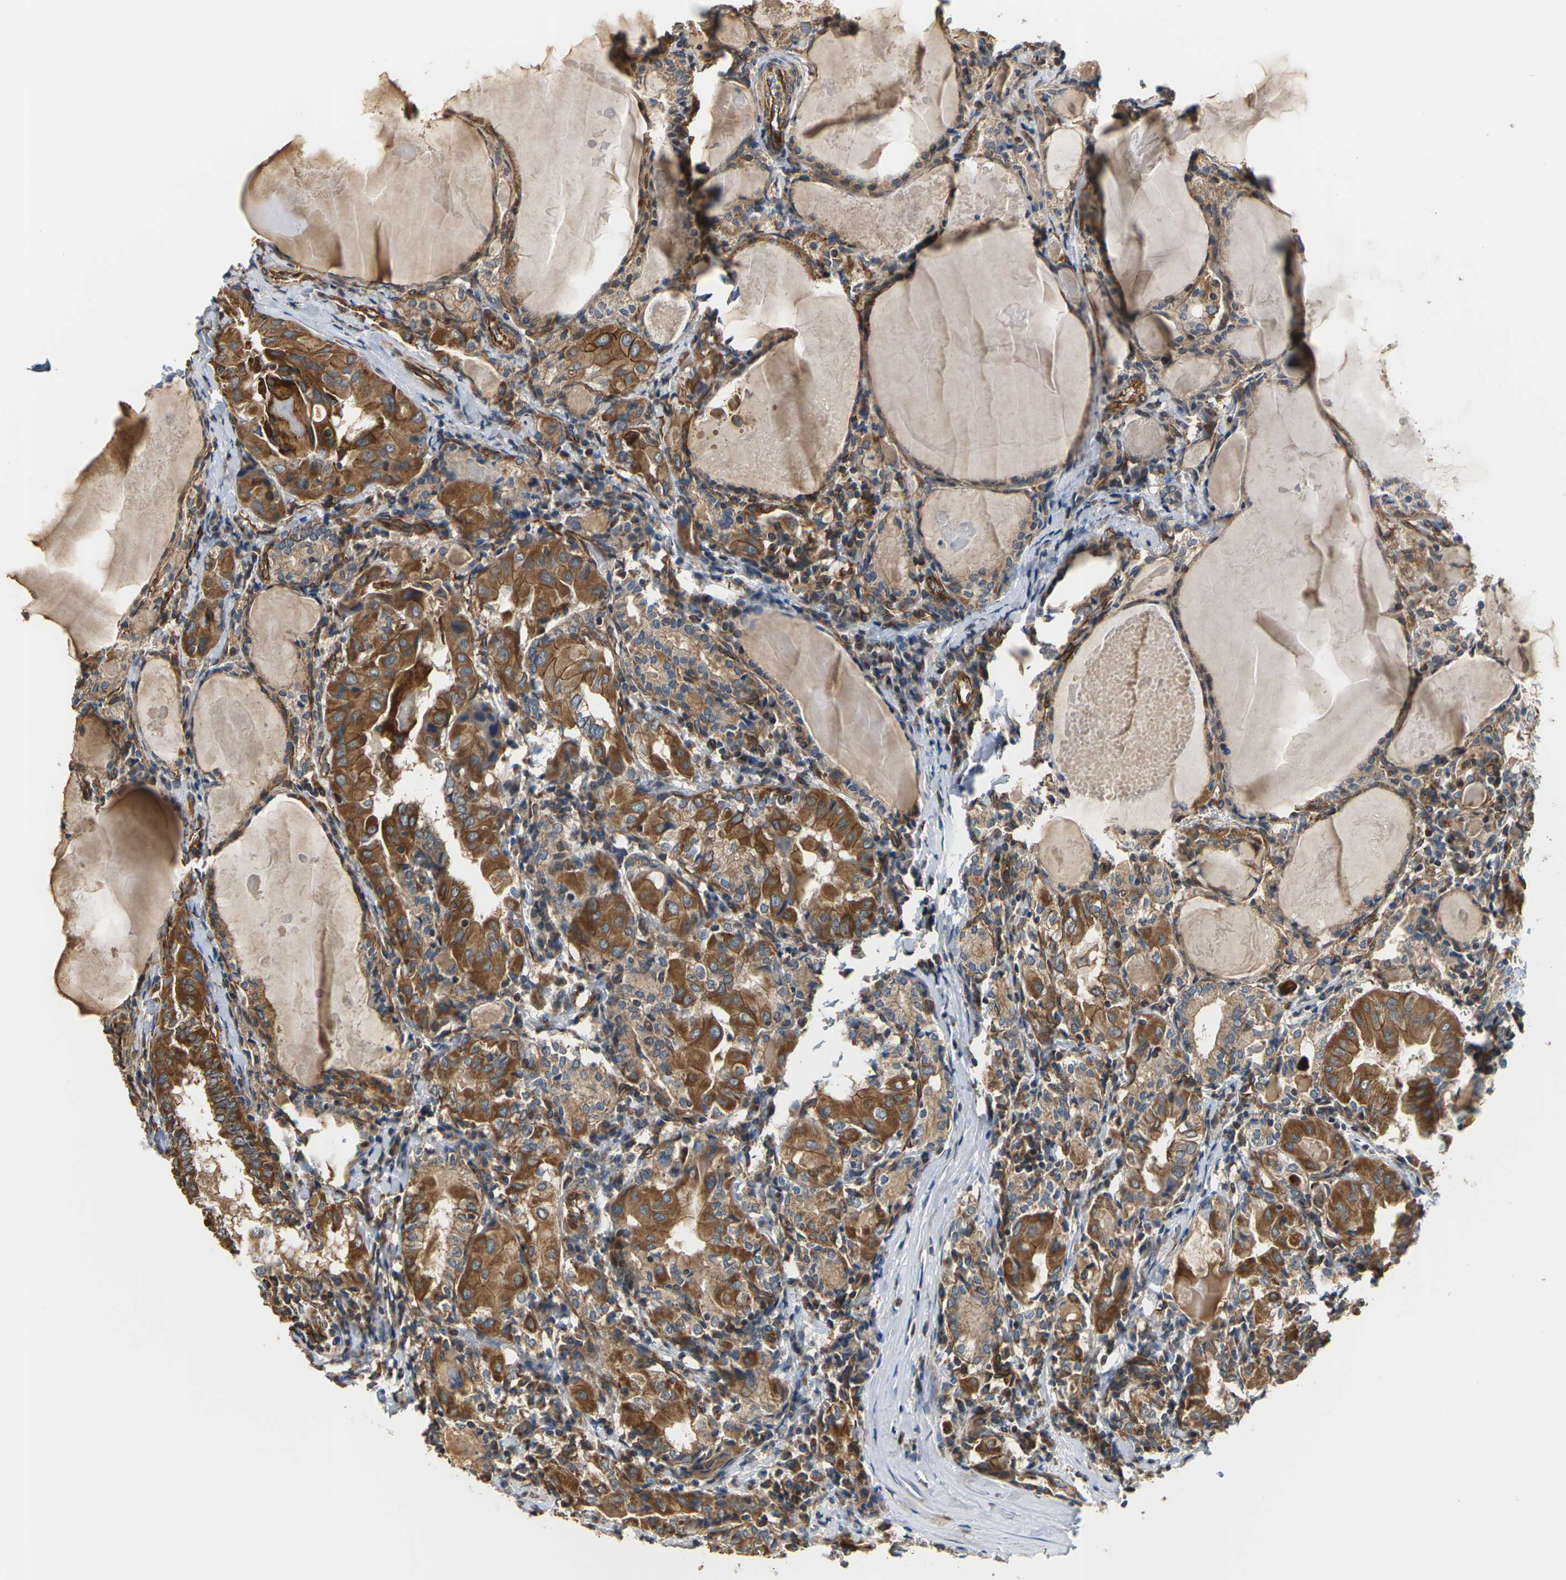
{"staining": {"intensity": "moderate", "quantity": ">75%", "location": "cytoplasmic/membranous"}, "tissue": "thyroid cancer", "cell_type": "Tumor cells", "image_type": "cancer", "snomed": [{"axis": "morphology", "description": "Papillary adenocarcinoma, NOS"}, {"axis": "topography", "description": "Thyroid gland"}], "caption": "An image of thyroid cancer (papillary adenocarcinoma) stained for a protein shows moderate cytoplasmic/membranous brown staining in tumor cells. Ihc stains the protein in brown and the nuclei are stained blue.", "gene": "PCDHB4", "patient": {"sex": "female", "age": 42}}